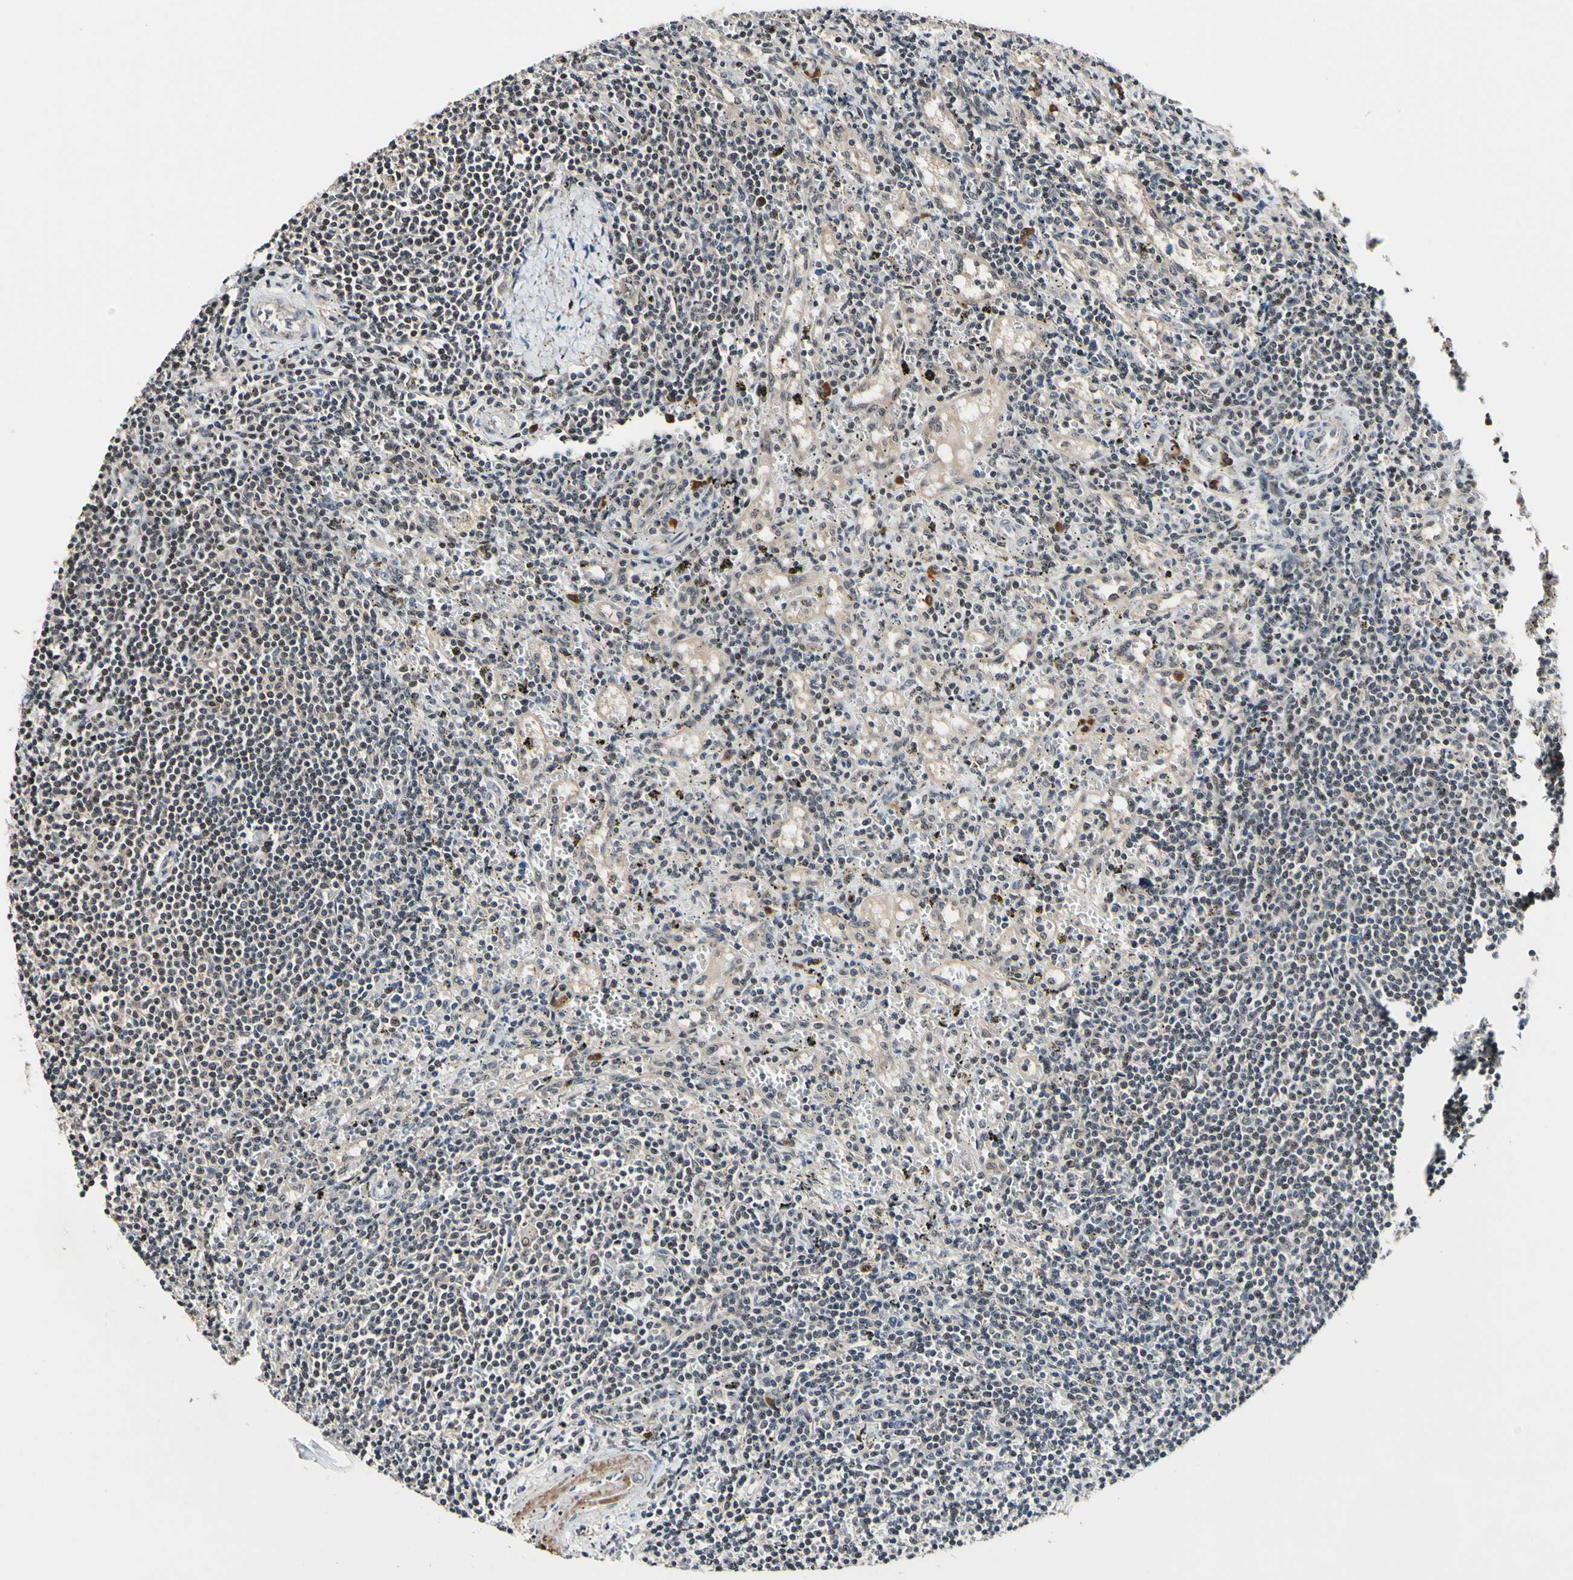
{"staining": {"intensity": "negative", "quantity": "none", "location": "none"}, "tissue": "lymphoma", "cell_type": "Tumor cells", "image_type": "cancer", "snomed": [{"axis": "morphology", "description": "Malignant lymphoma, non-Hodgkin's type, Low grade"}, {"axis": "topography", "description": "Spleen"}], "caption": "Micrograph shows no significant protein expression in tumor cells of lymphoma.", "gene": "PSMD10", "patient": {"sex": "male", "age": 76}}